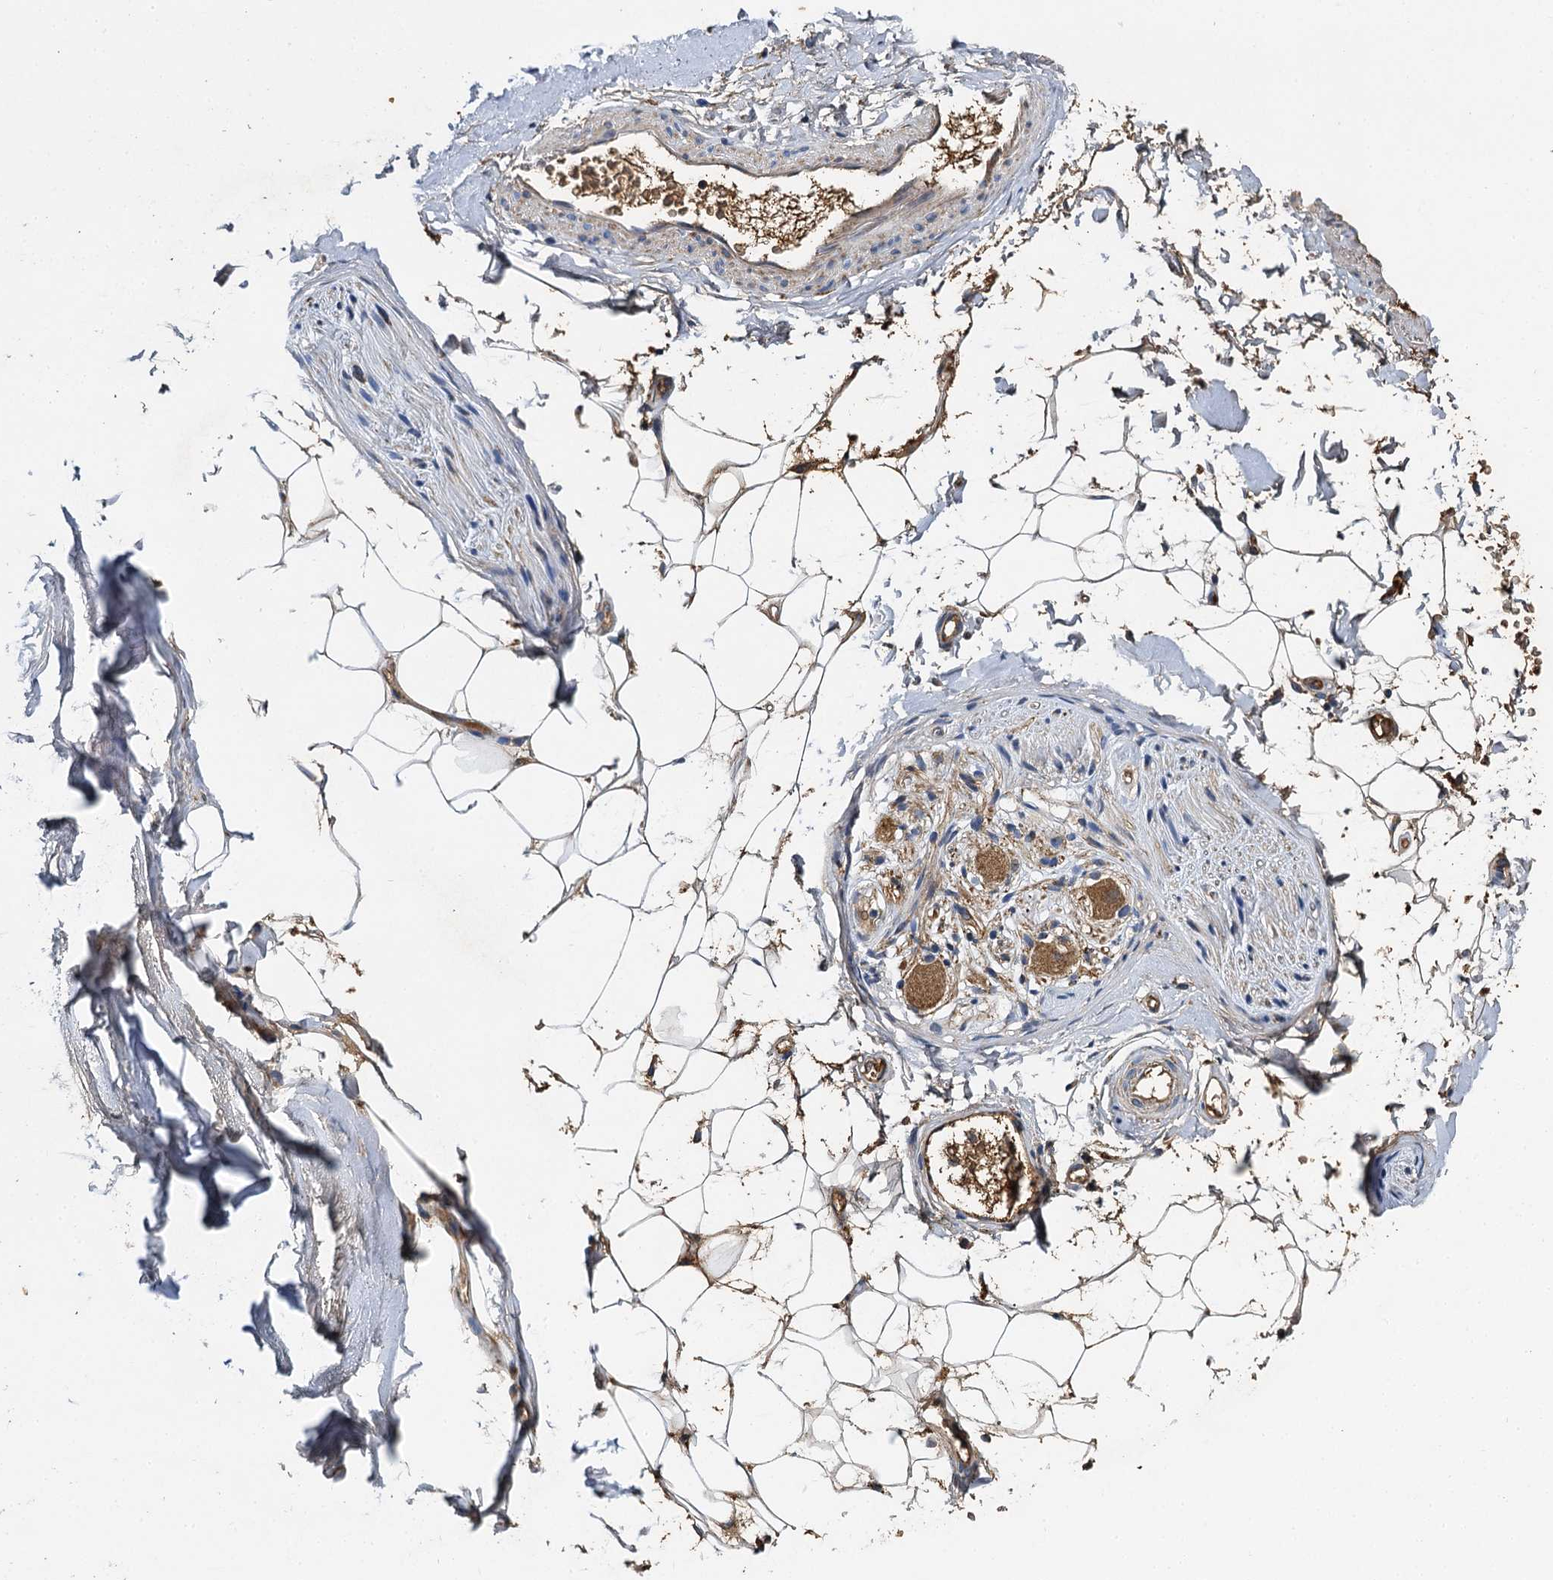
{"staining": {"intensity": "moderate", "quantity": ">75%", "location": "cytoplasmic/membranous"}, "tissue": "adipose tissue", "cell_type": "Adipocytes", "image_type": "normal", "snomed": [{"axis": "morphology", "description": "Normal tissue, NOS"}, {"axis": "topography", "description": "Cartilage tissue"}, {"axis": "topography", "description": "Bronchus"}], "caption": "A histopathology image of human adipose tissue stained for a protein exhibits moderate cytoplasmic/membranous brown staining in adipocytes. The staining was performed using DAB to visualize the protein expression in brown, while the nuclei were stained in blue with hematoxylin (Magnification: 20x).", "gene": "BCS1L", "patient": {"sex": "female", "age": 73}}